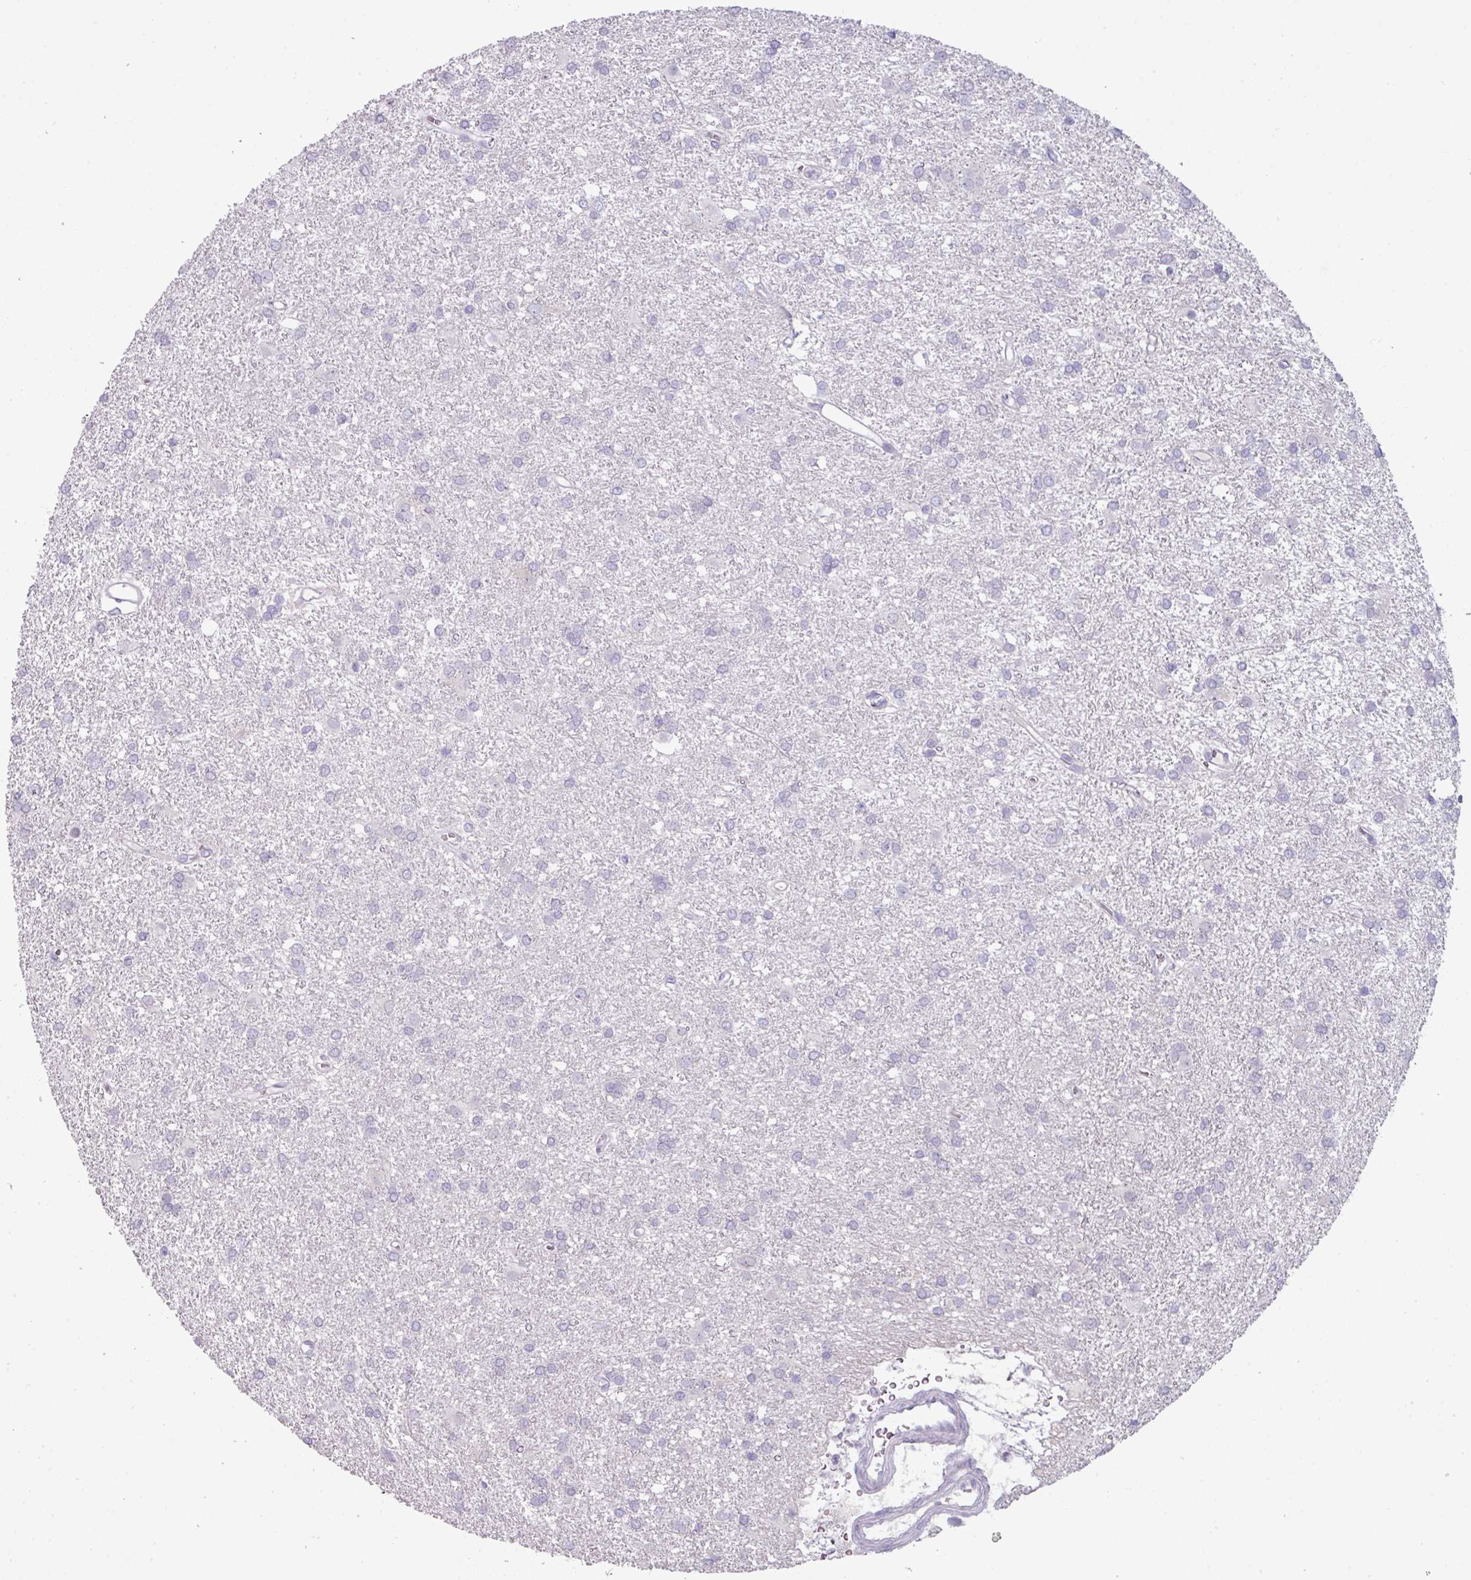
{"staining": {"intensity": "negative", "quantity": "none", "location": "none"}, "tissue": "glioma", "cell_type": "Tumor cells", "image_type": "cancer", "snomed": [{"axis": "morphology", "description": "Glioma, malignant, High grade"}, {"axis": "topography", "description": "Brain"}], "caption": "There is no significant positivity in tumor cells of glioma.", "gene": "ZNF615", "patient": {"sex": "female", "age": 50}}